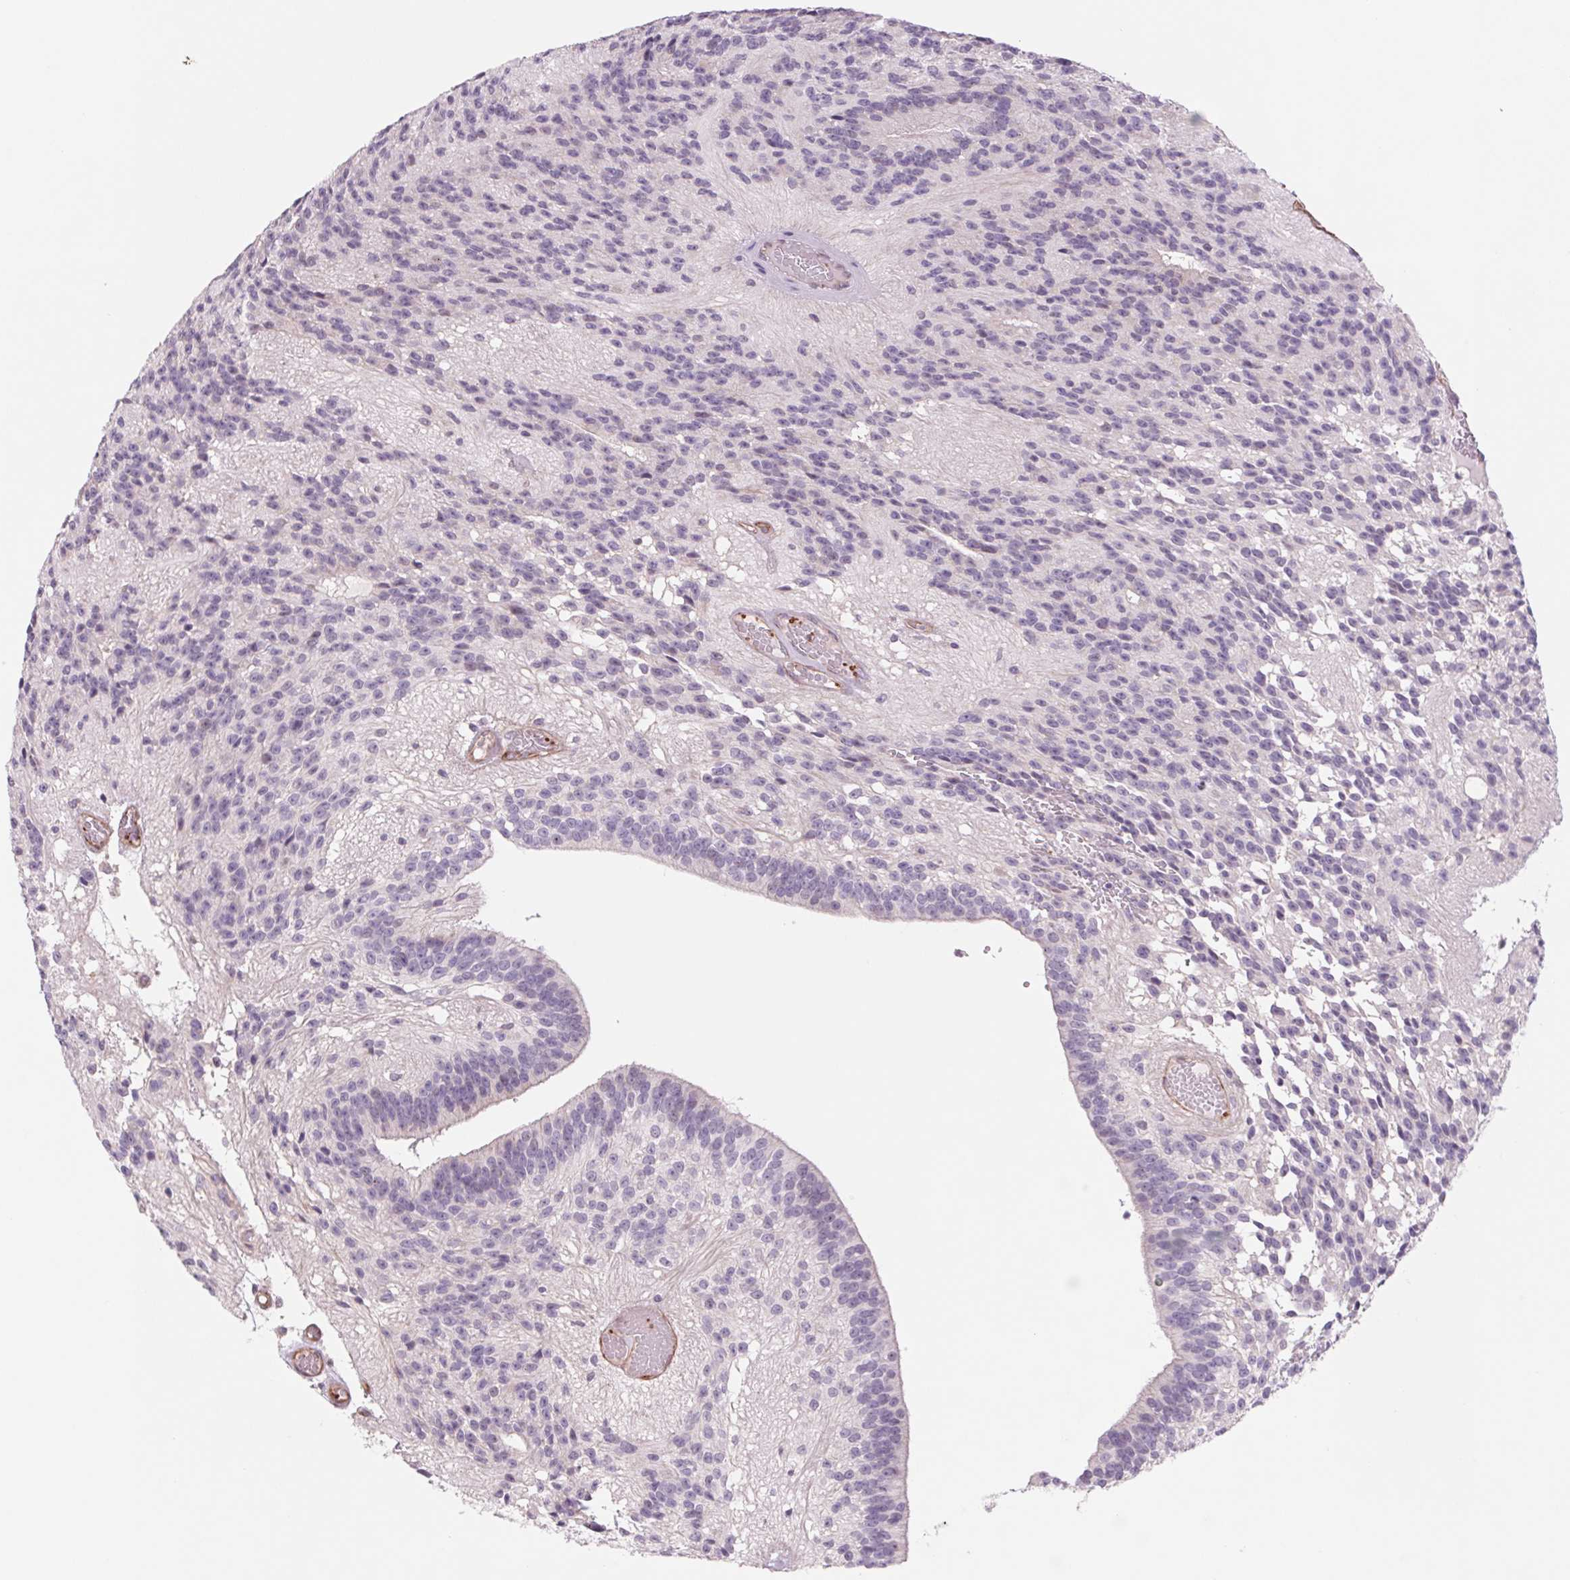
{"staining": {"intensity": "negative", "quantity": "none", "location": "none"}, "tissue": "glioma", "cell_type": "Tumor cells", "image_type": "cancer", "snomed": [{"axis": "morphology", "description": "Glioma, malignant, Low grade"}, {"axis": "topography", "description": "Brain"}], "caption": "Tumor cells show no significant staining in glioma.", "gene": "MS4A13", "patient": {"sex": "male", "age": 31}}